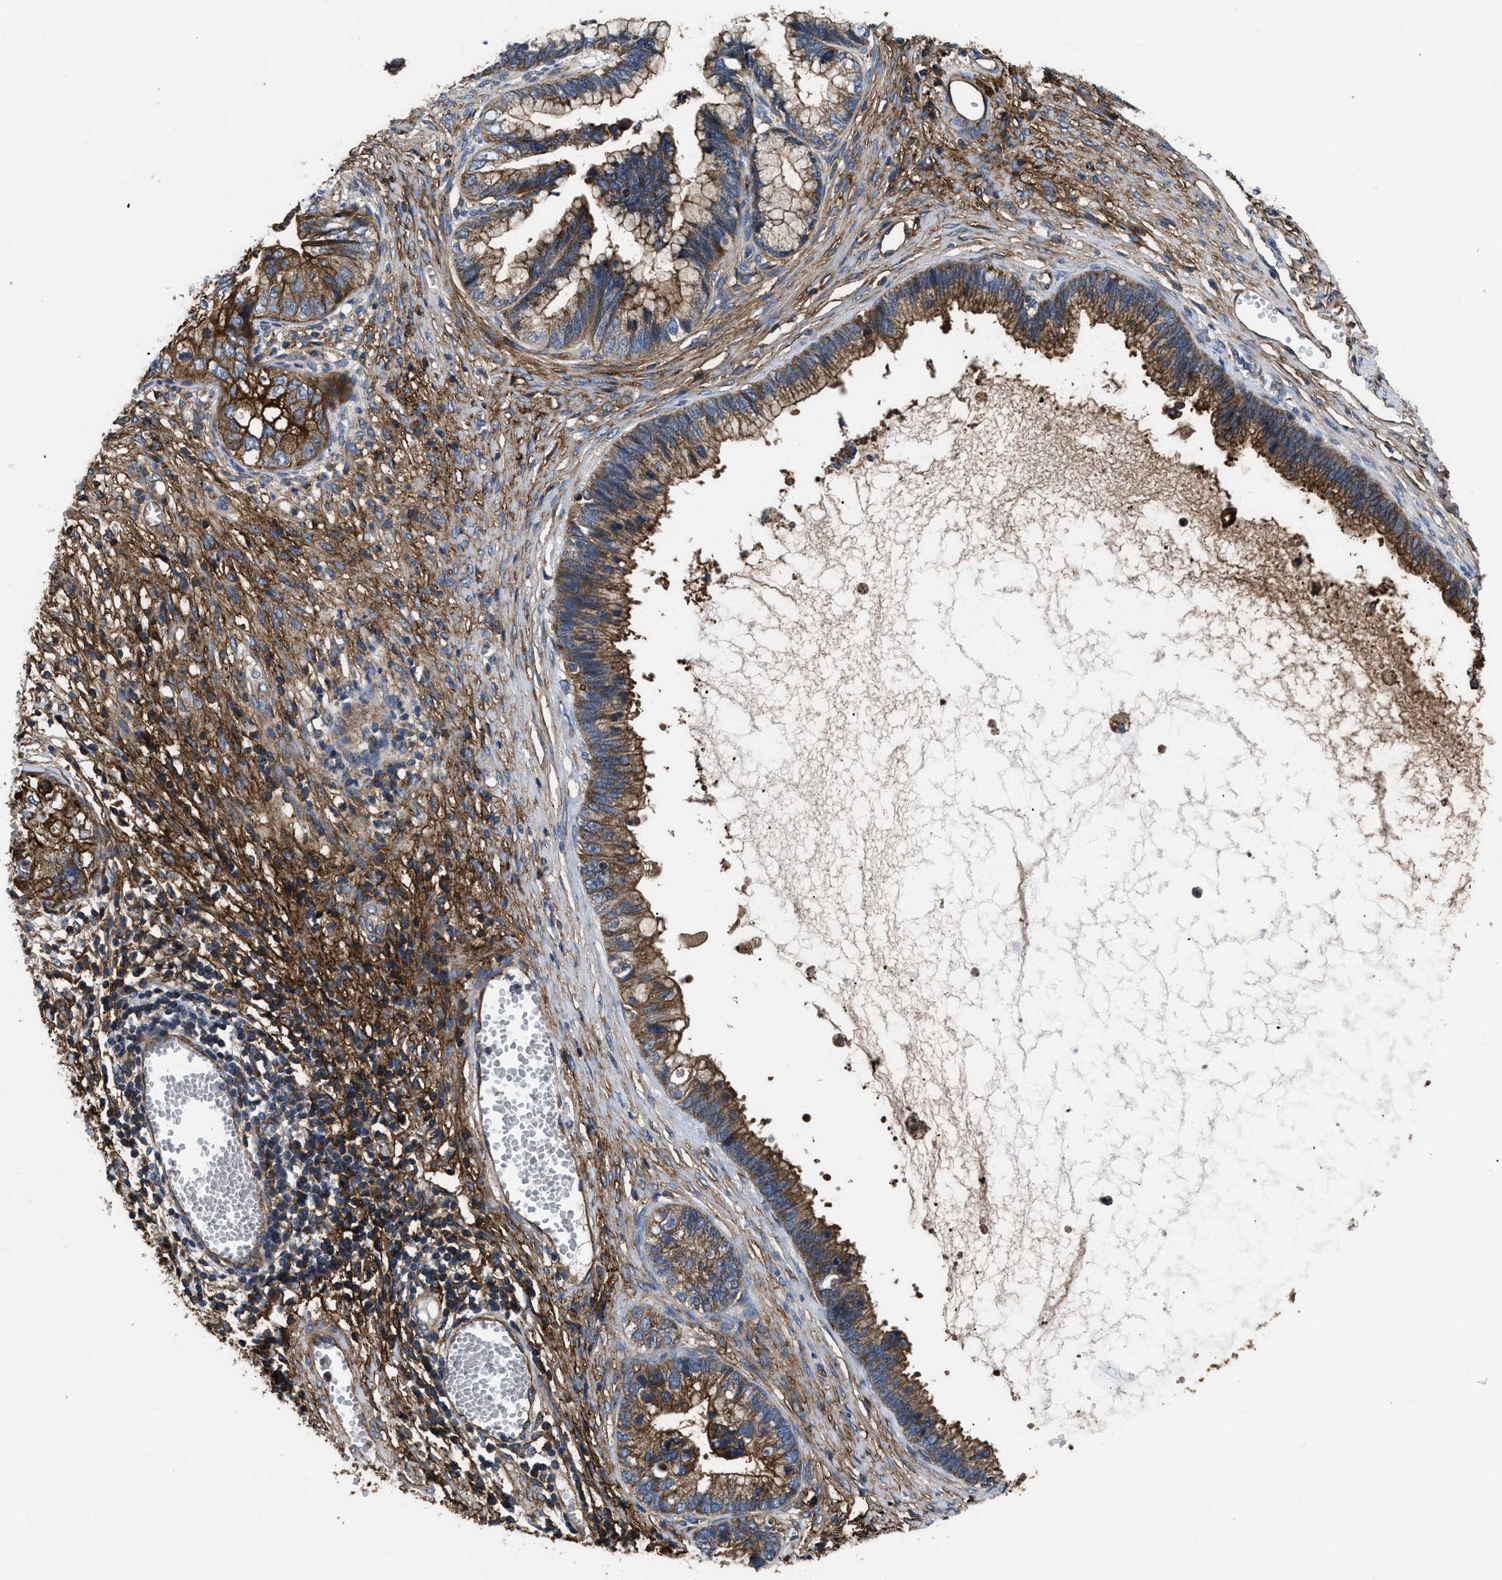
{"staining": {"intensity": "strong", "quantity": ">75%", "location": "cytoplasmic/membranous"}, "tissue": "cervical cancer", "cell_type": "Tumor cells", "image_type": "cancer", "snomed": [{"axis": "morphology", "description": "Adenocarcinoma, NOS"}, {"axis": "topography", "description": "Cervix"}], "caption": "Cervical adenocarcinoma stained with DAB IHC shows high levels of strong cytoplasmic/membranous staining in about >75% of tumor cells.", "gene": "NT5E", "patient": {"sex": "female", "age": 44}}